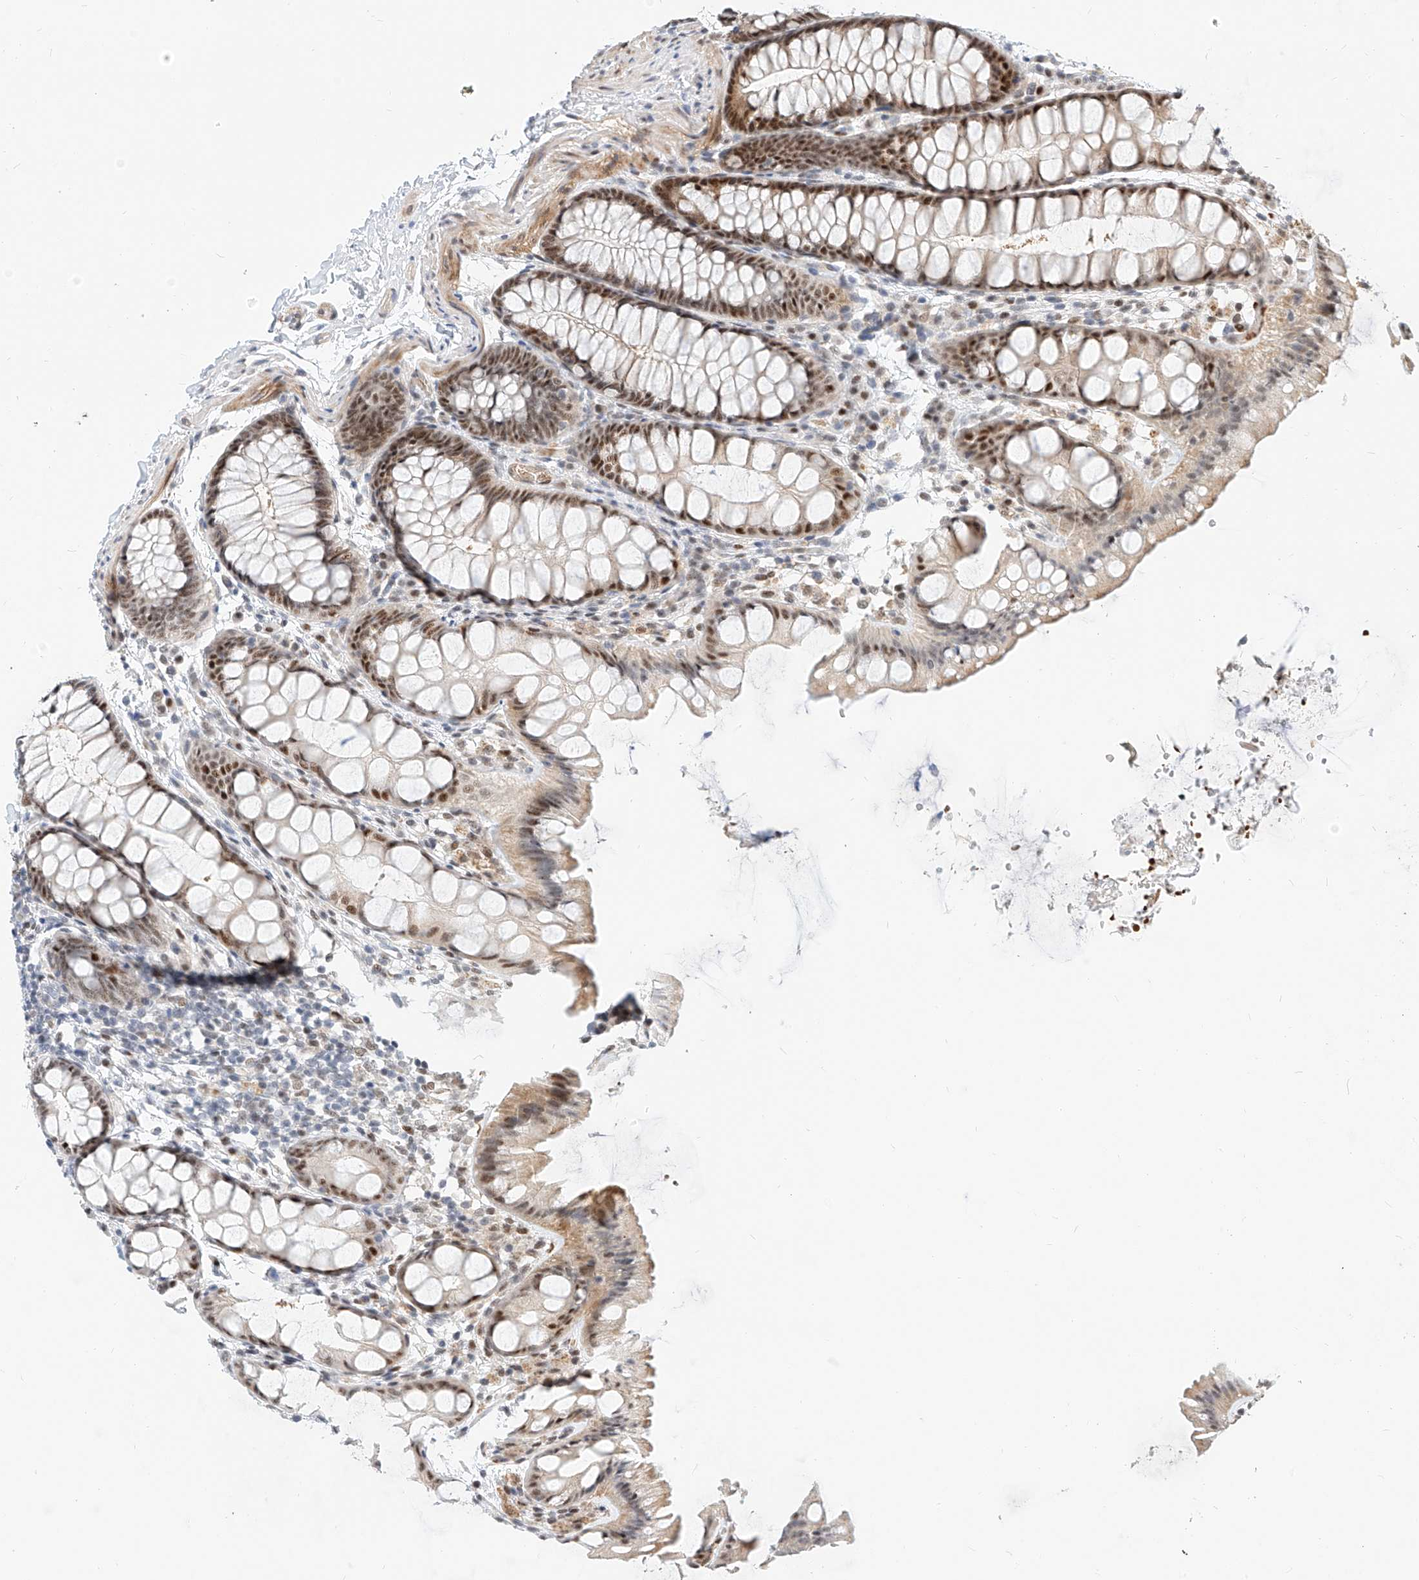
{"staining": {"intensity": "weak", "quantity": "25%-75%", "location": "cytoplasmic/membranous,nuclear"}, "tissue": "colon", "cell_type": "Endothelial cells", "image_type": "normal", "snomed": [{"axis": "morphology", "description": "Normal tissue, NOS"}, {"axis": "topography", "description": "Colon"}], "caption": "Immunohistochemistry (IHC) staining of benign colon, which reveals low levels of weak cytoplasmic/membranous,nuclear expression in approximately 25%-75% of endothelial cells indicating weak cytoplasmic/membranous,nuclear protein staining. The staining was performed using DAB (3,3'-diaminobenzidine) (brown) for protein detection and nuclei were counterstained in hematoxylin (blue).", "gene": "CBX8", "patient": {"sex": "male", "age": 47}}